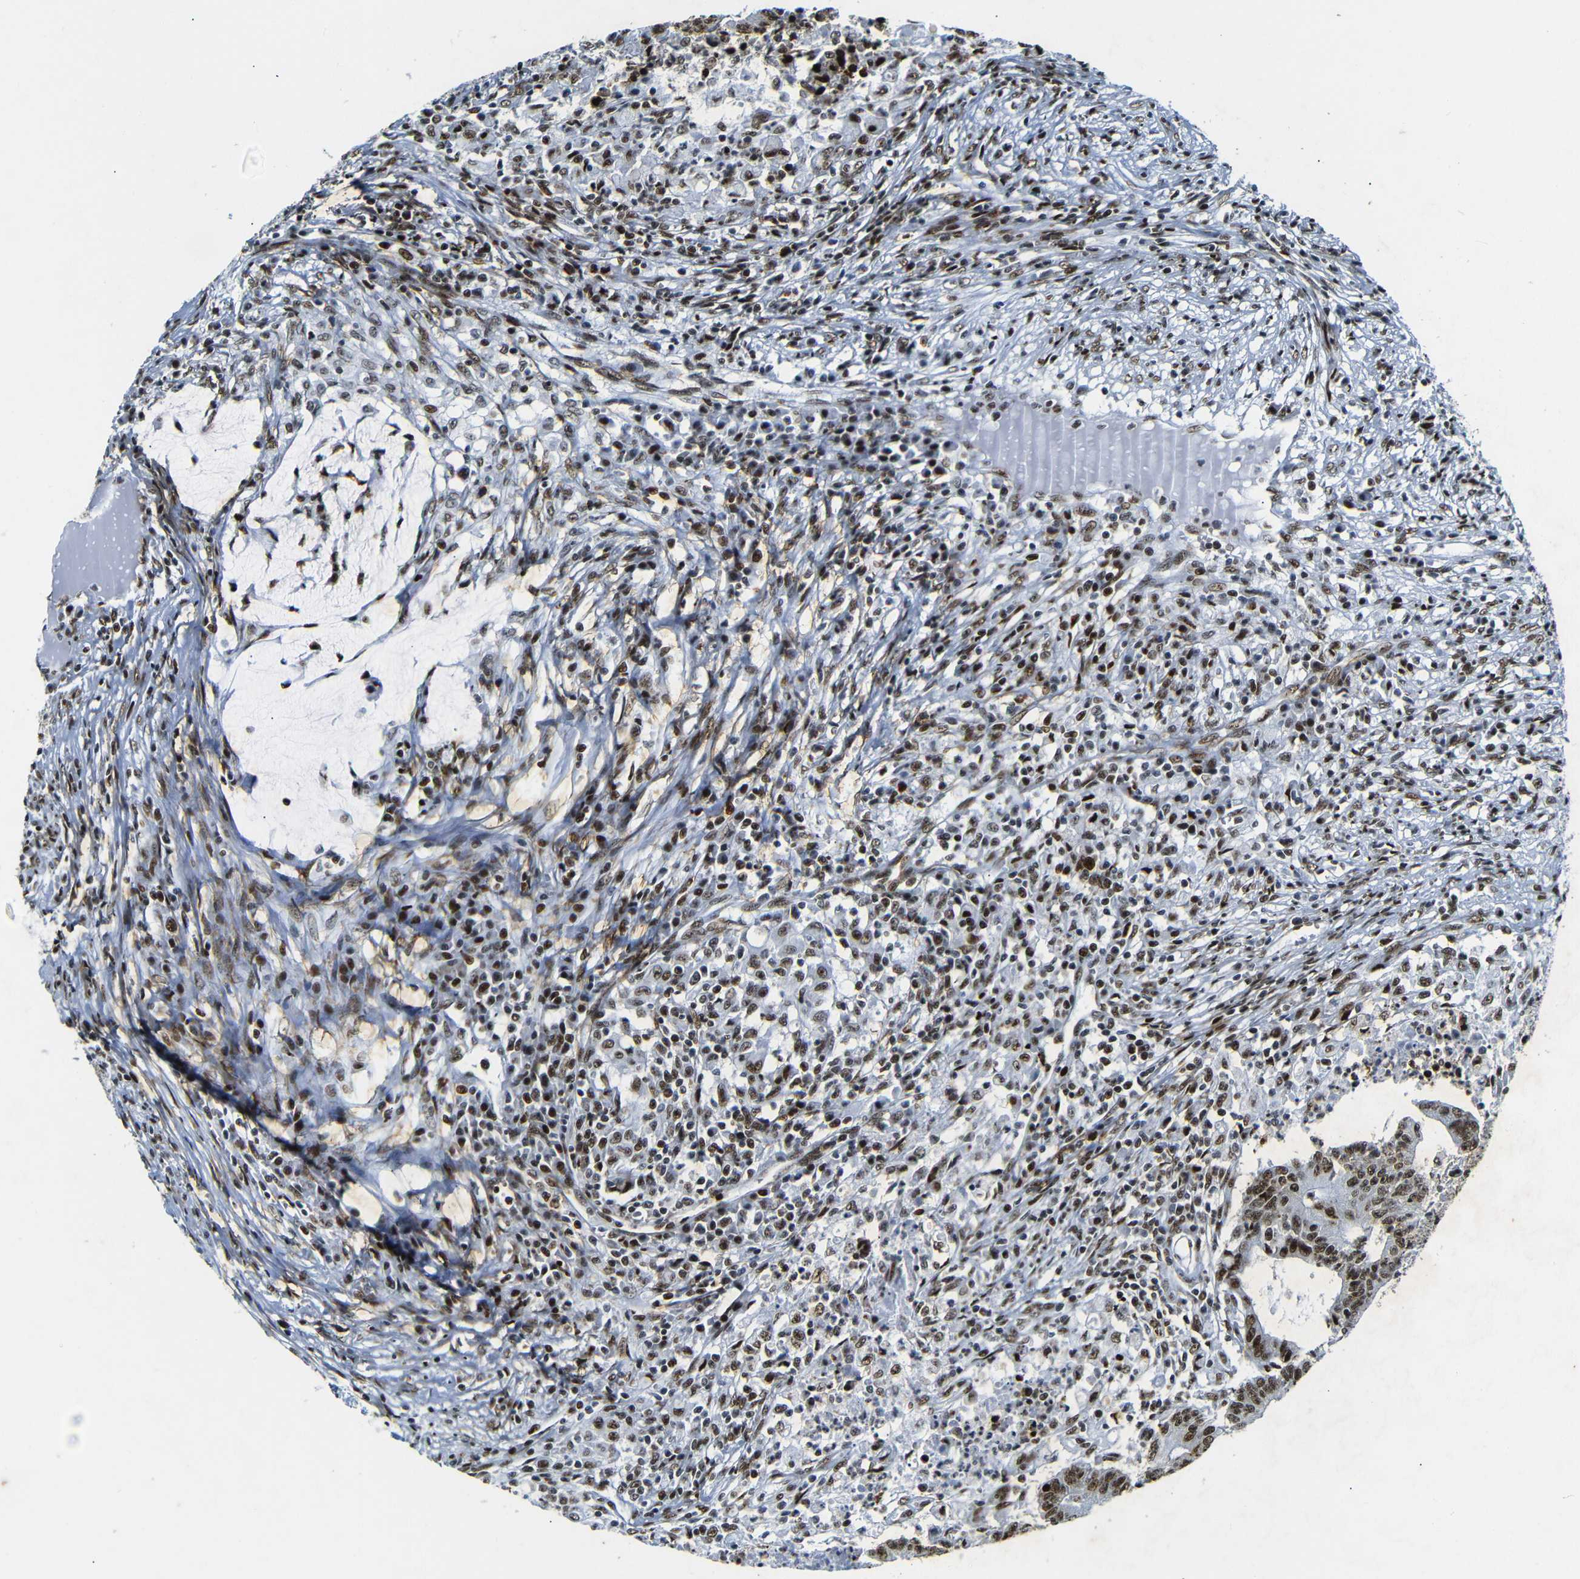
{"staining": {"intensity": "strong", "quantity": ">75%", "location": "nuclear"}, "tissue": "colorectal cancer", "cell_type": "Tumor cells", "image_type": "cancer", "snomed": [{"axis": "morphology", "description": "Adenocarcinoma, NOS"}, {"axis": "topography", "description": "Colon"}], "caption": "The photomicrograph shows a brown stain indicating the presence of a protein in the nuclear of tumor cells in colorectal cancer (adenocarcinoma). Using DAB (3,3'-diaminobenzidine) (brown) and hematoxylin (blue) stains, captured at high magnification using brightfield microscopy.", "gene": "SRSF1", "patient": {"sex": "male", "age": 45}}